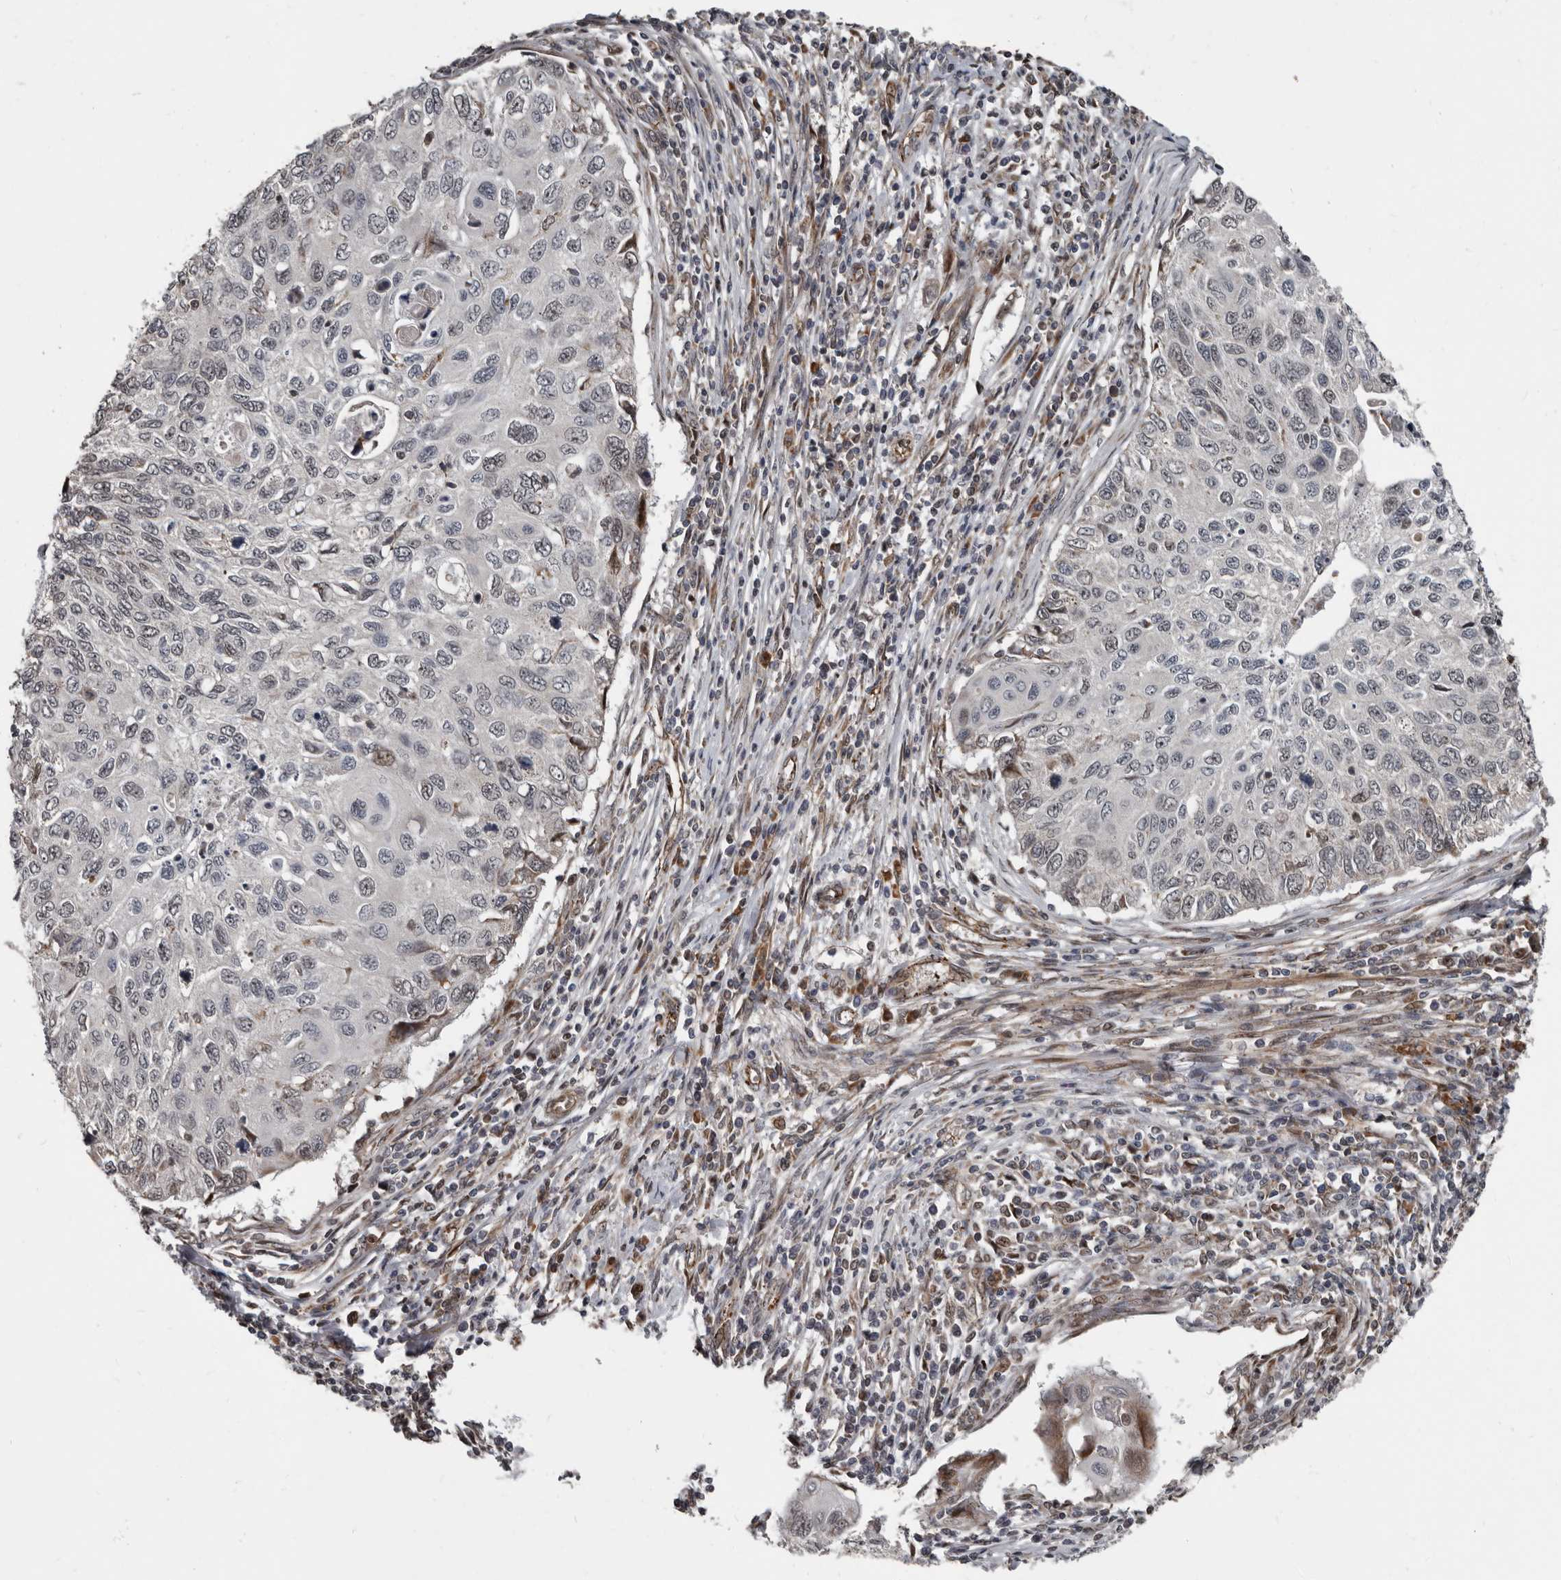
{"staining": {"intensity": "weak", "quantity": "<25%", "location": "nuclear"}, "tissue": "cervical cancer", "cell_type": "Tumor cells", "image_type": "cancer", "snomed": [{"axis": "morphology", "description": "Squamous cell carcinoma, NOS"}, {"axis": "topography", "description": "Cervix"}], "caption": "Squamous cell carcinoma (cervical) stained for a protein using IHC reveals no positivity tumor cells.", "gene": "CHD1L", "patient": {"sex": "female", "age": 70}}